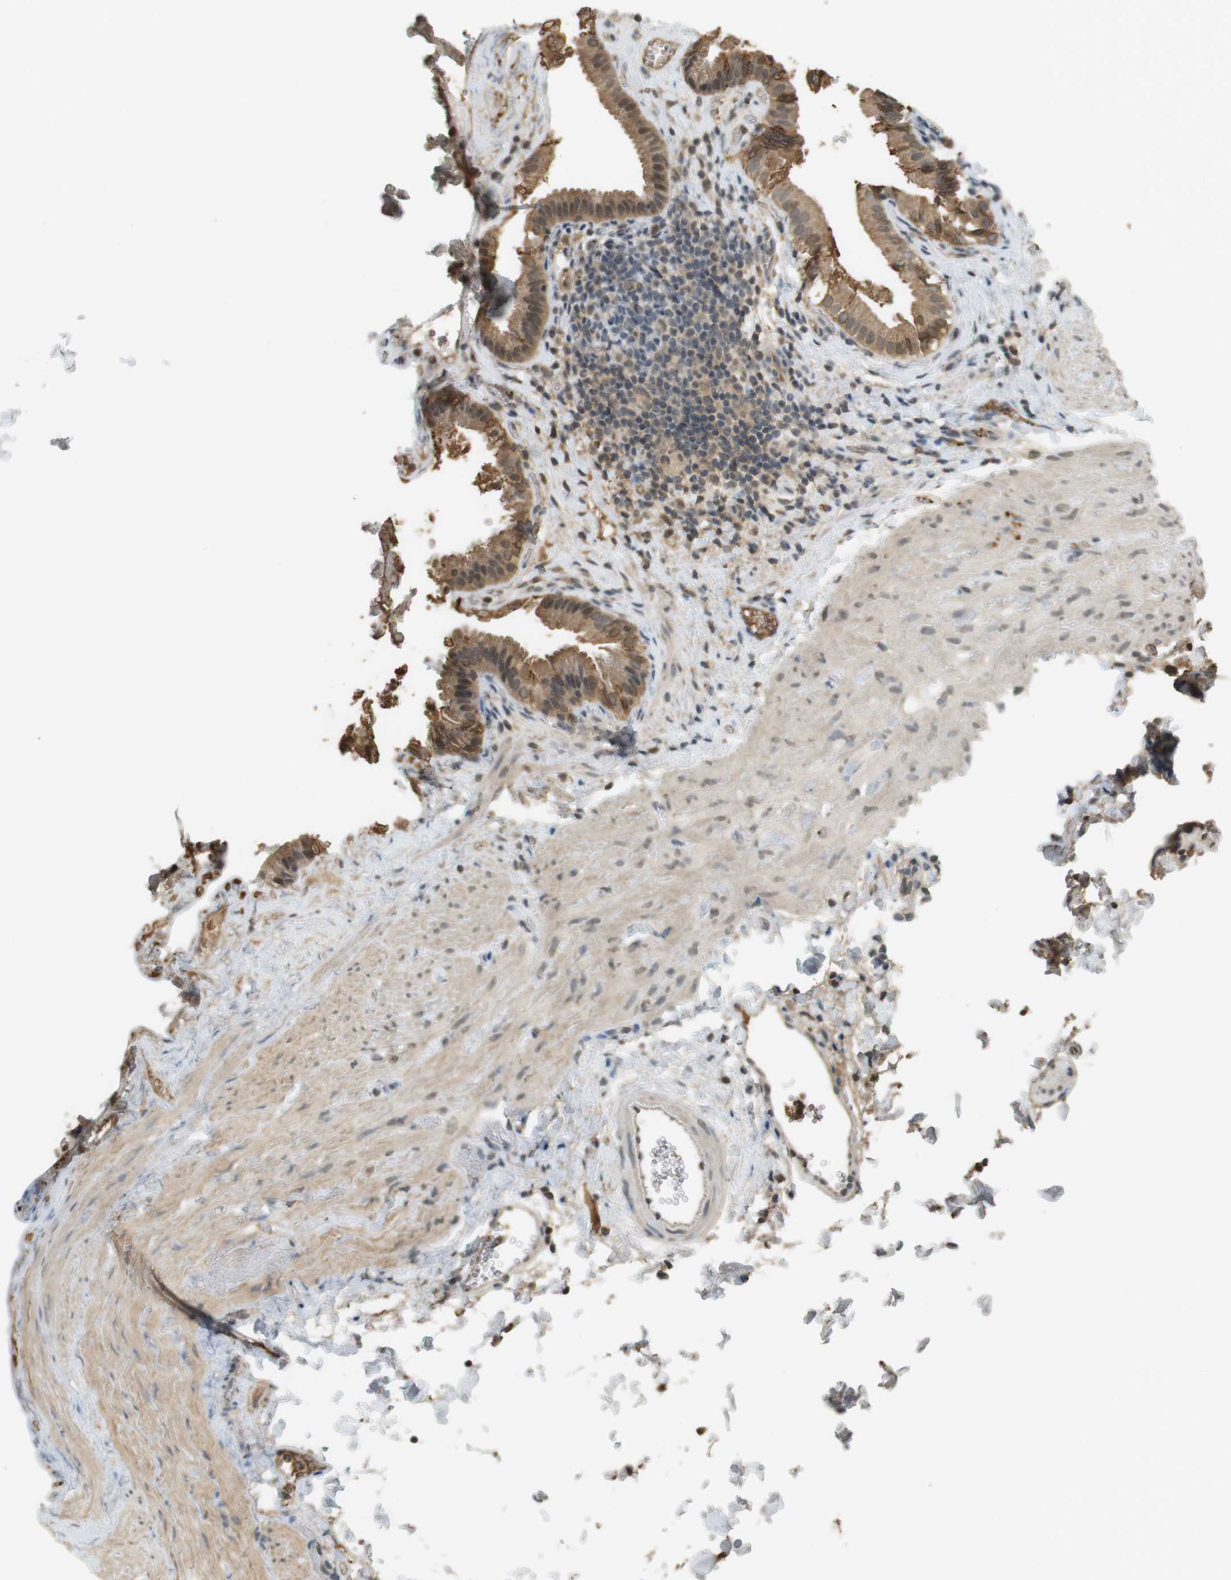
{"staining": {"intensity": "moderate", "quantity": ">75%", "location": "cytoplasmic/membranous,nuclear"}, "tissue": "gallbladder", "cell_type": "Glandular cells", "image_type": "normal", "snomed": [{"axis": "morphology", "description": "Normal tissue, NOS"}, {"axis": "topography", "description": "Gallbladder"}], "caption": "The histopathology image displays immunohistochemical staining of benign gallbladder. There is moderate cytoplasmic/membranous,nuclear expression is seen in about >75% of glandular cells.", "gene": "SRR", "patient": {"sex": "female", "age": 24}}